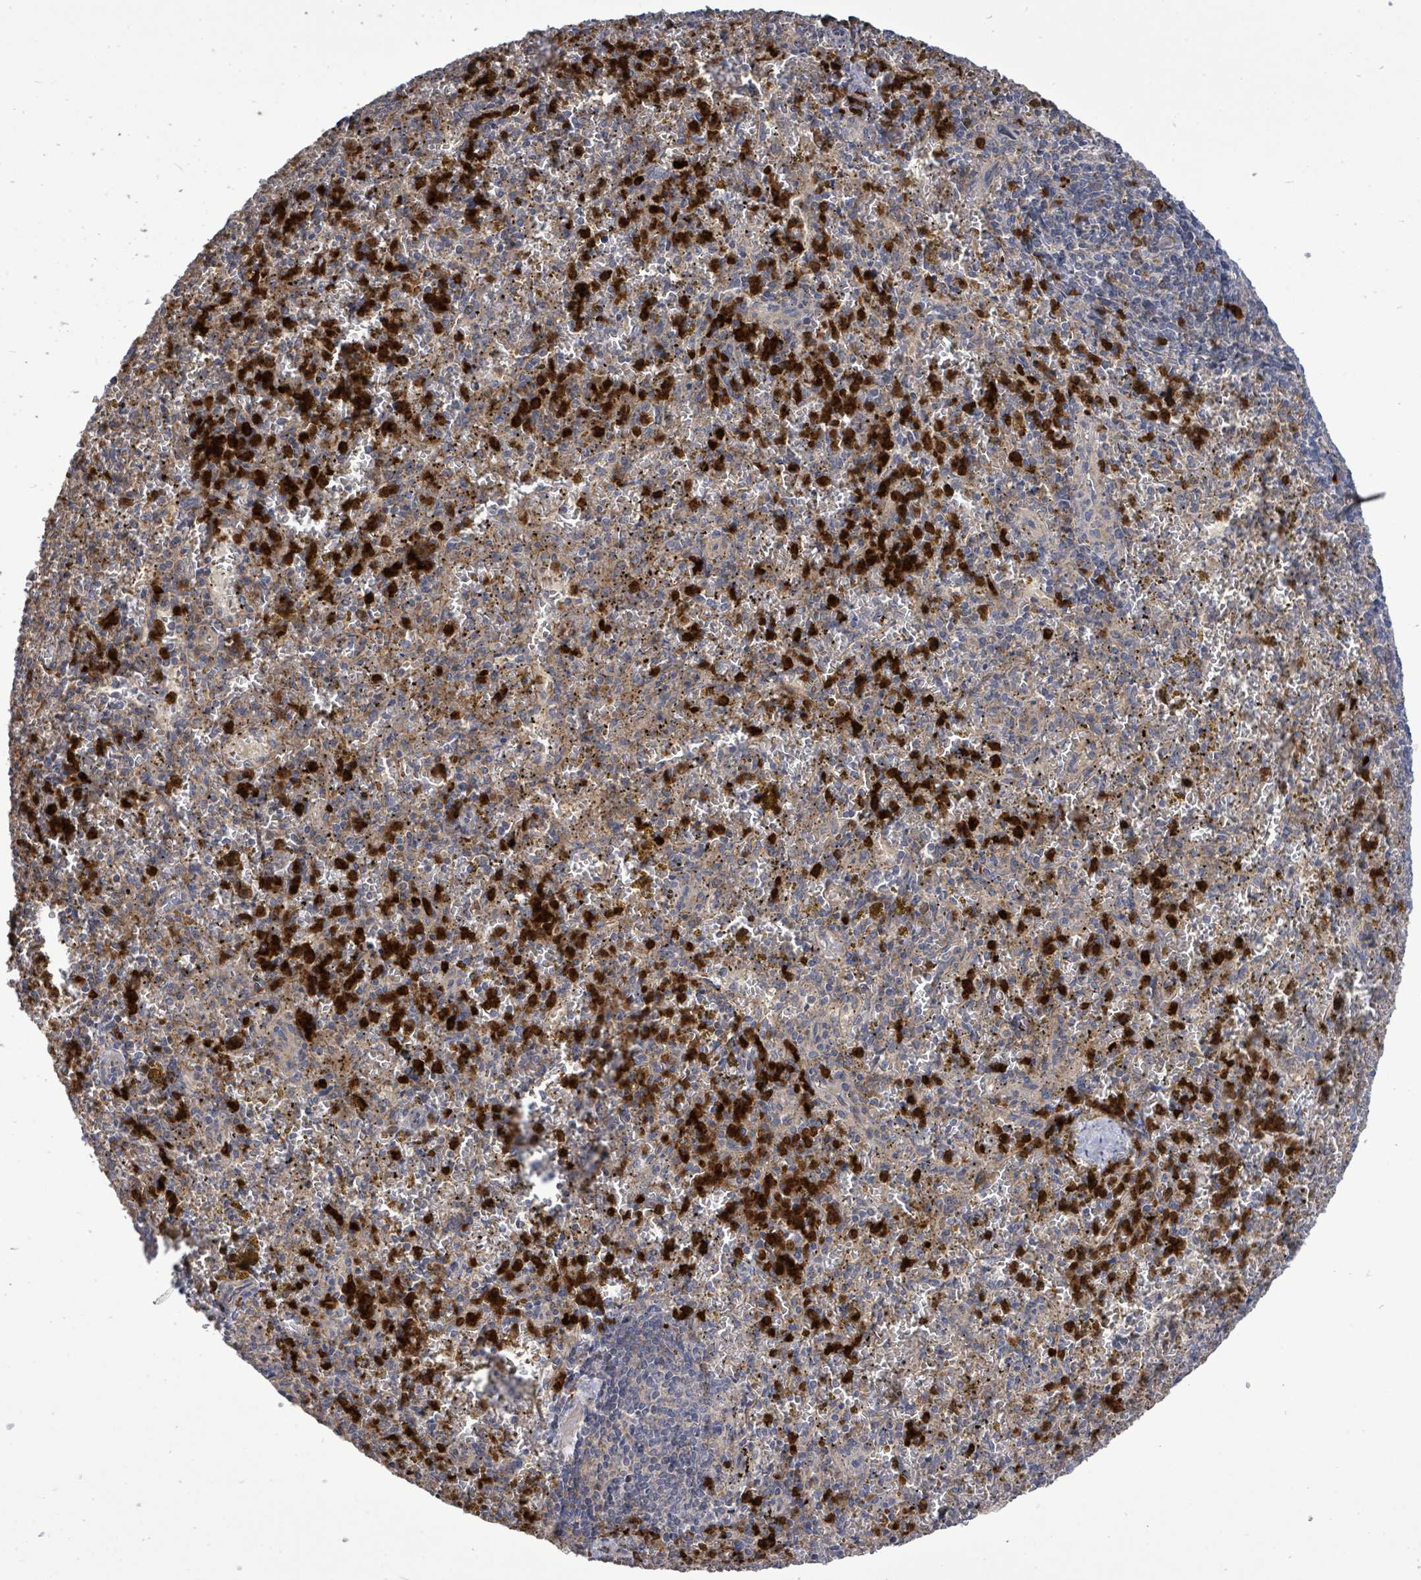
{"staining": {"intensity": "weak", "quantity": "<25%", "location": "cytoplasmic/membranous"}, "tissue": "spleen", "cell_type": "Cells in red pulp", "image_type": "normal", "snomed": [{"axis": "morphology", "description": "Normal tissue, NOS"}, {"axis": "topography", "description": "Spleen"}], "caption": "A high-resolution histopathology image shows IHC staining of normal spleen, which demonstrates no significant staining in cells in red pulp.", "gene": "SAR1A", "patient": {"sex": "male", "age": 57}}